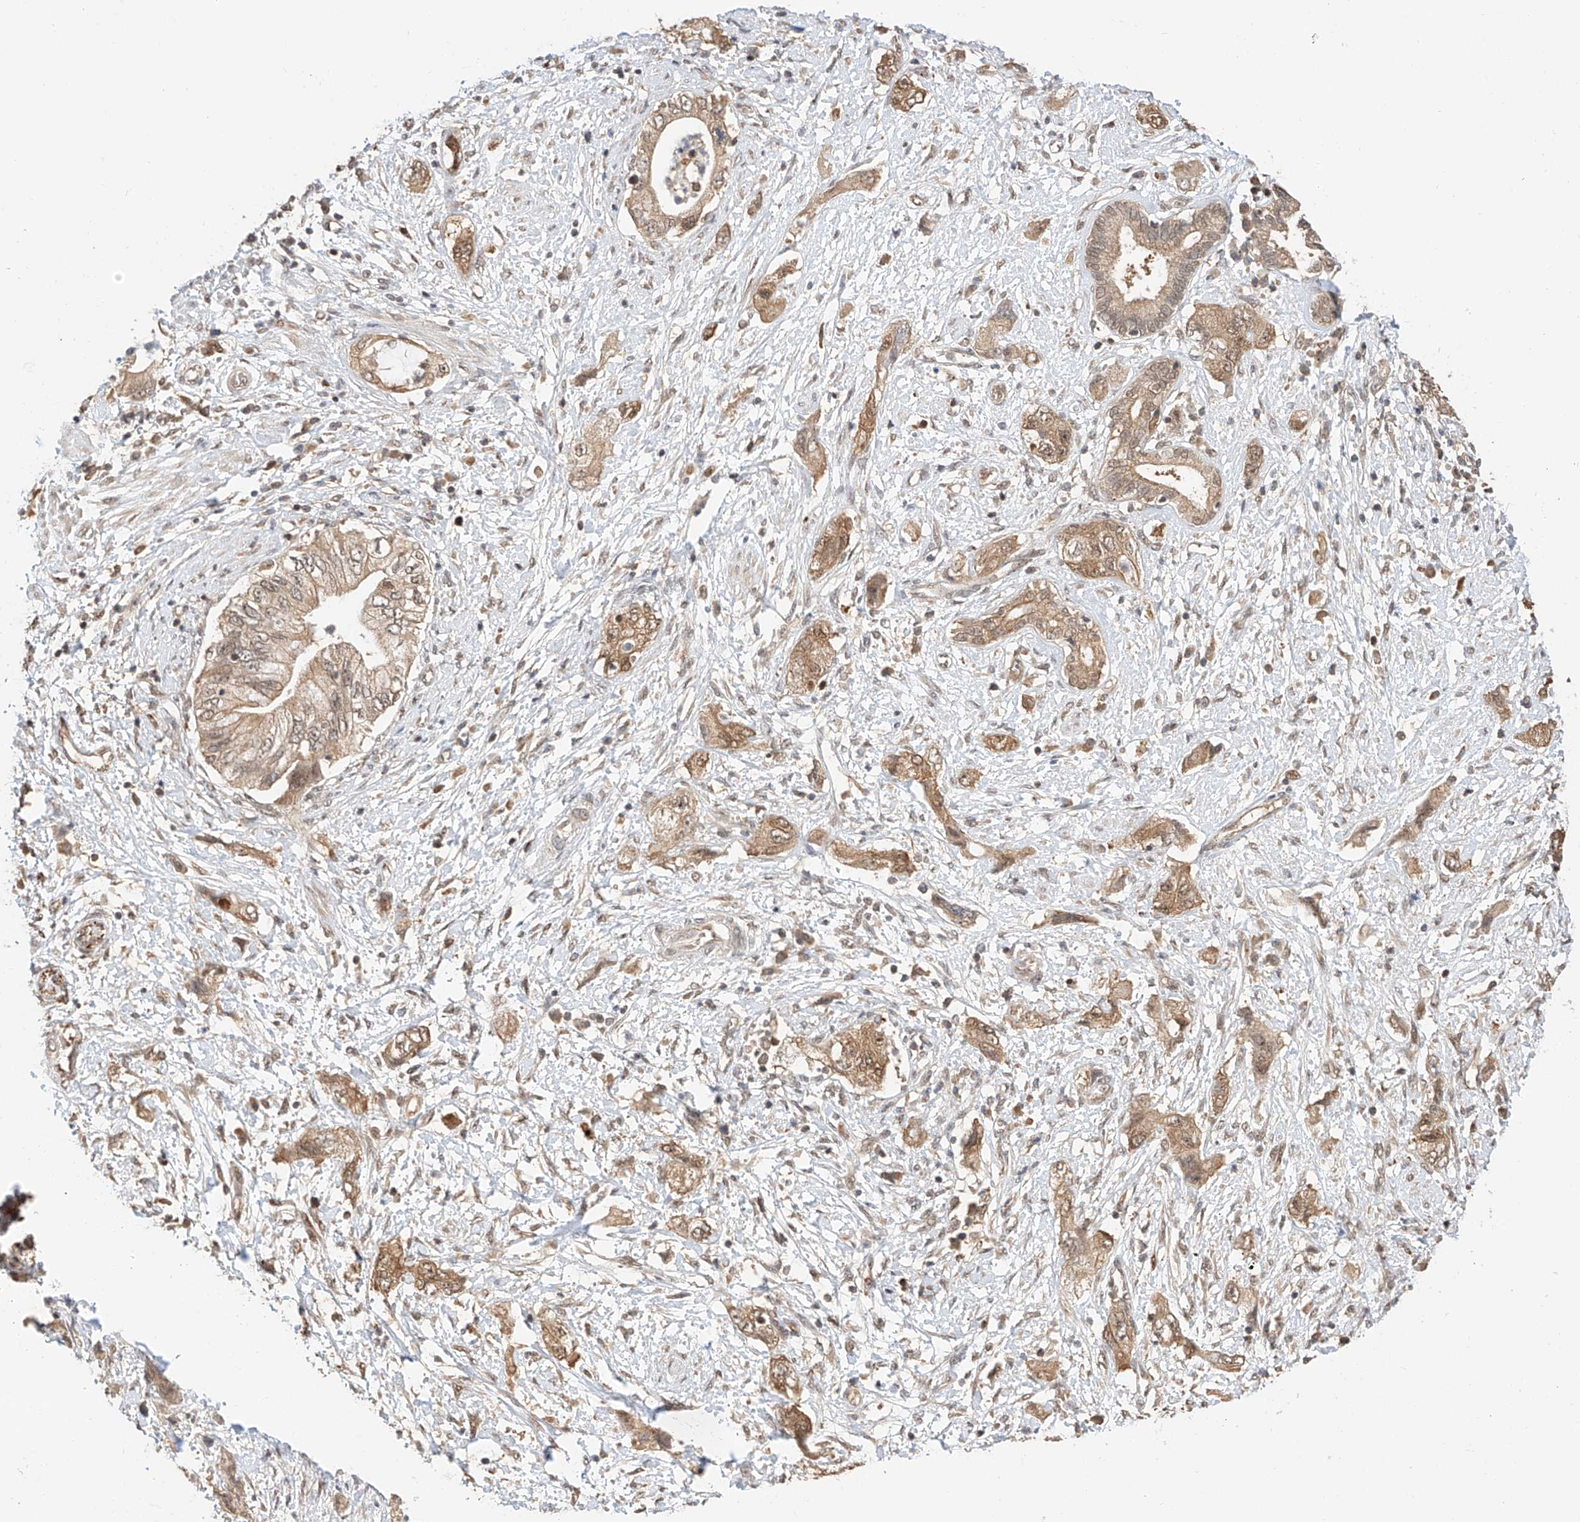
{"staining": {"intensity": "moderate", "quantity": ">75%", "location": "cytoplasmic/membranous,nuclear"}, "tissue": "pancreatic cancer", "cell_type": "Tumor cells", "image_type": "cancer", "snomed": [{"axis": "morphology", "description": "Adenocarcinoma, NOS"}, {"axis": "topography", "description": "Pancreas"}], "caption": "The immunohistochemical stain shows moderate cytoplasmic/membranous and nuclear staining in tumor cells of pancreatic adenocarcinoma tissue.", "gene": "EIF4H", "patient": {"sex": "female", "age": 73}}